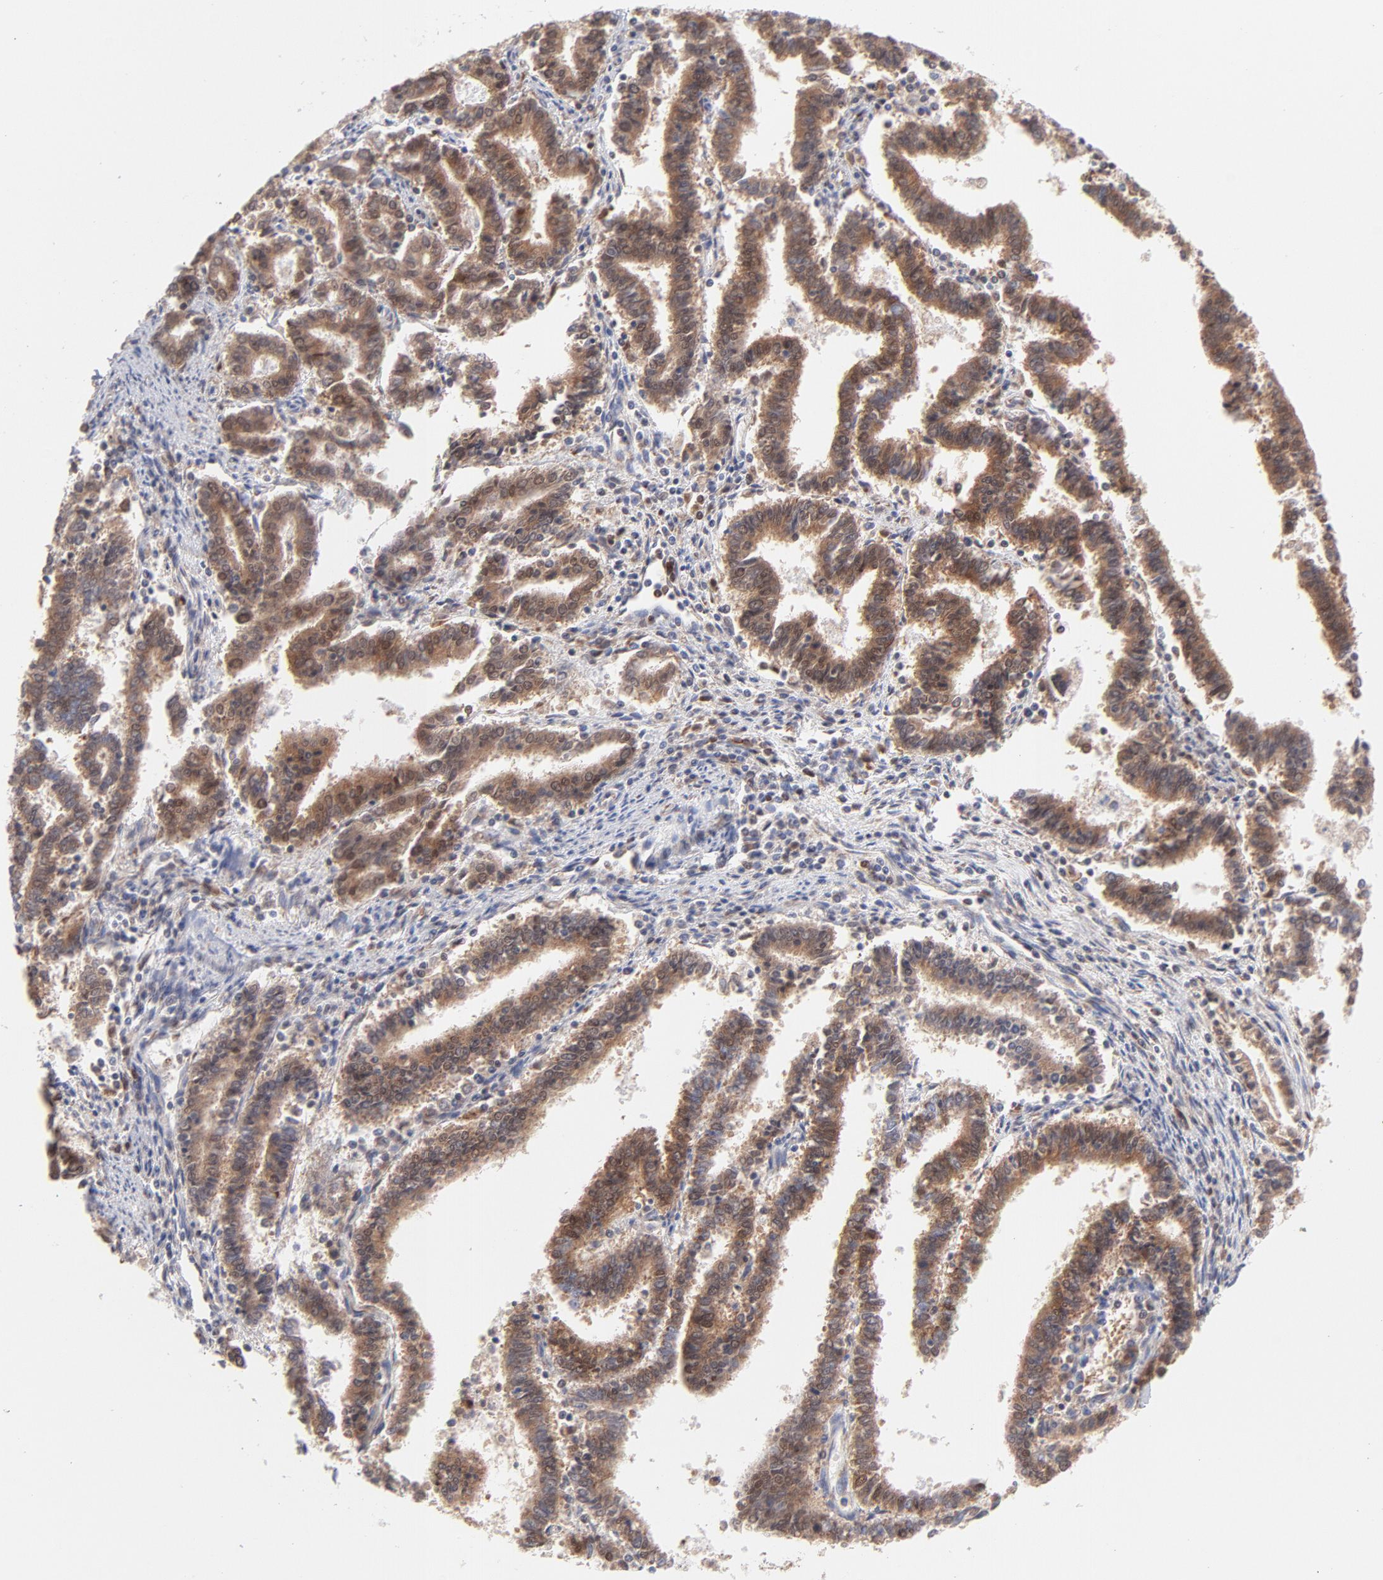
{"staining": {"intensity": "moderate", "quantity": ">75%", "location": "cytoplasmic/membranous"}, "tissue": "endometrial cancer", "cell_type": "Tumor cells", "image_type": "cancer", "snomed": [{"axis": "morphology", "description": "Adenocarcinoma, NOS"}, {"axis": "topography", "description": "Uterus"}], "caption": "Protein expression analysis of human endometrial adenocarcinoma reveals moderate cytoplasmic/membranous staining in approximately >75% of tumor cells. The protein is shown in brown color, while the nuclei are stained blue.", "gene": "TIMM8A", "patient": {"sex": "female", "age": 83}}